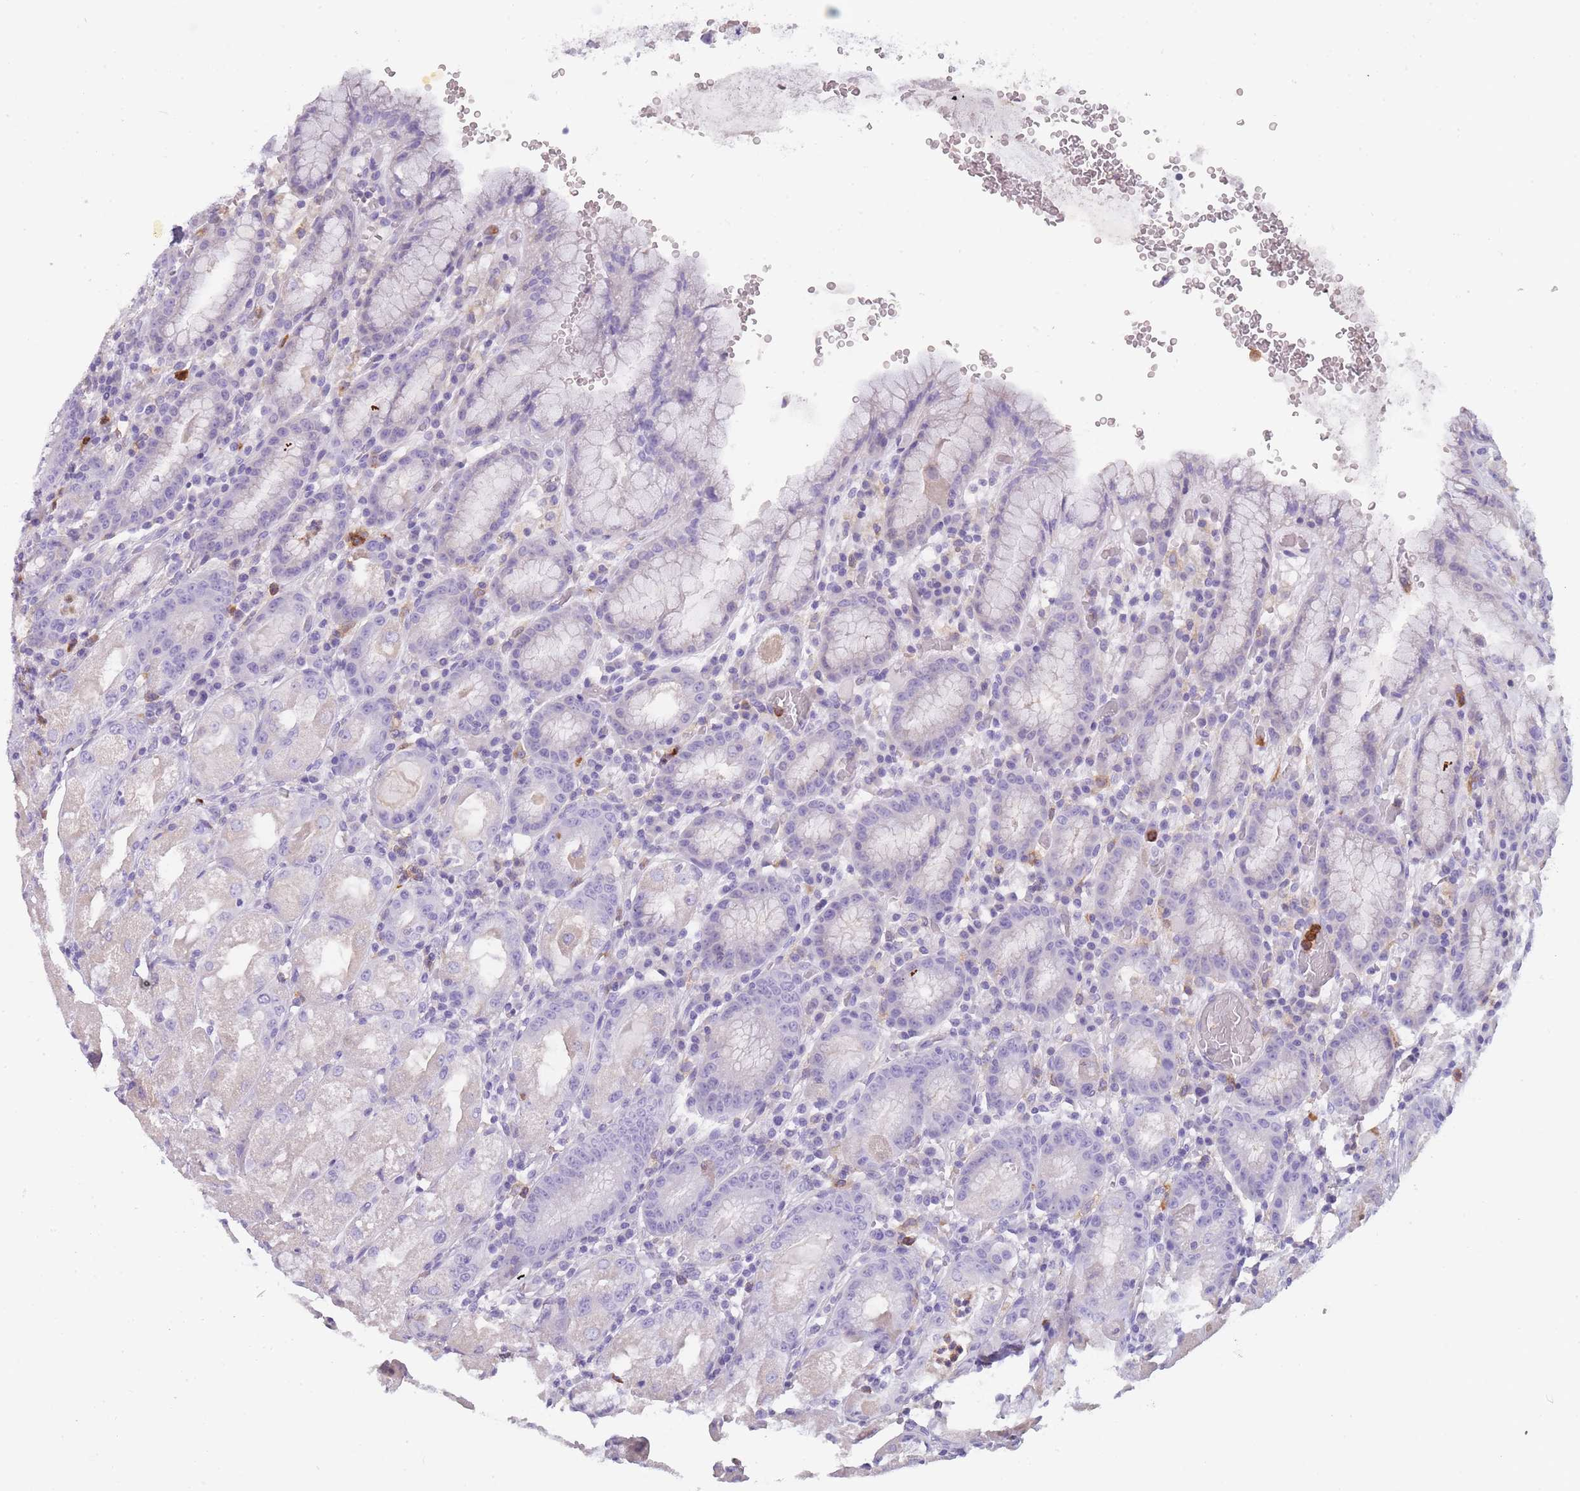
{"staining": {"intensity": "moderate", "quantity": "<25%", "location": "cytoplasmic/membranous"}, "tissue": "stomach", "cell_type": "Glandular cells", "image_type": "normal", "snomed": [{"axis": "morphology", "description": "Normal tissue, NOS"}, {"axis": "topography", "description": "Stomach, upper"}], "caption": "High-power microscopy captured an IHC photomicrograph of normal stomach, revealing moderate cytoplasmic/membranous staining in approximately <25% of glandular cells.", "gene": "CR1L", "patient": {"sex": "male", "age": 52}}